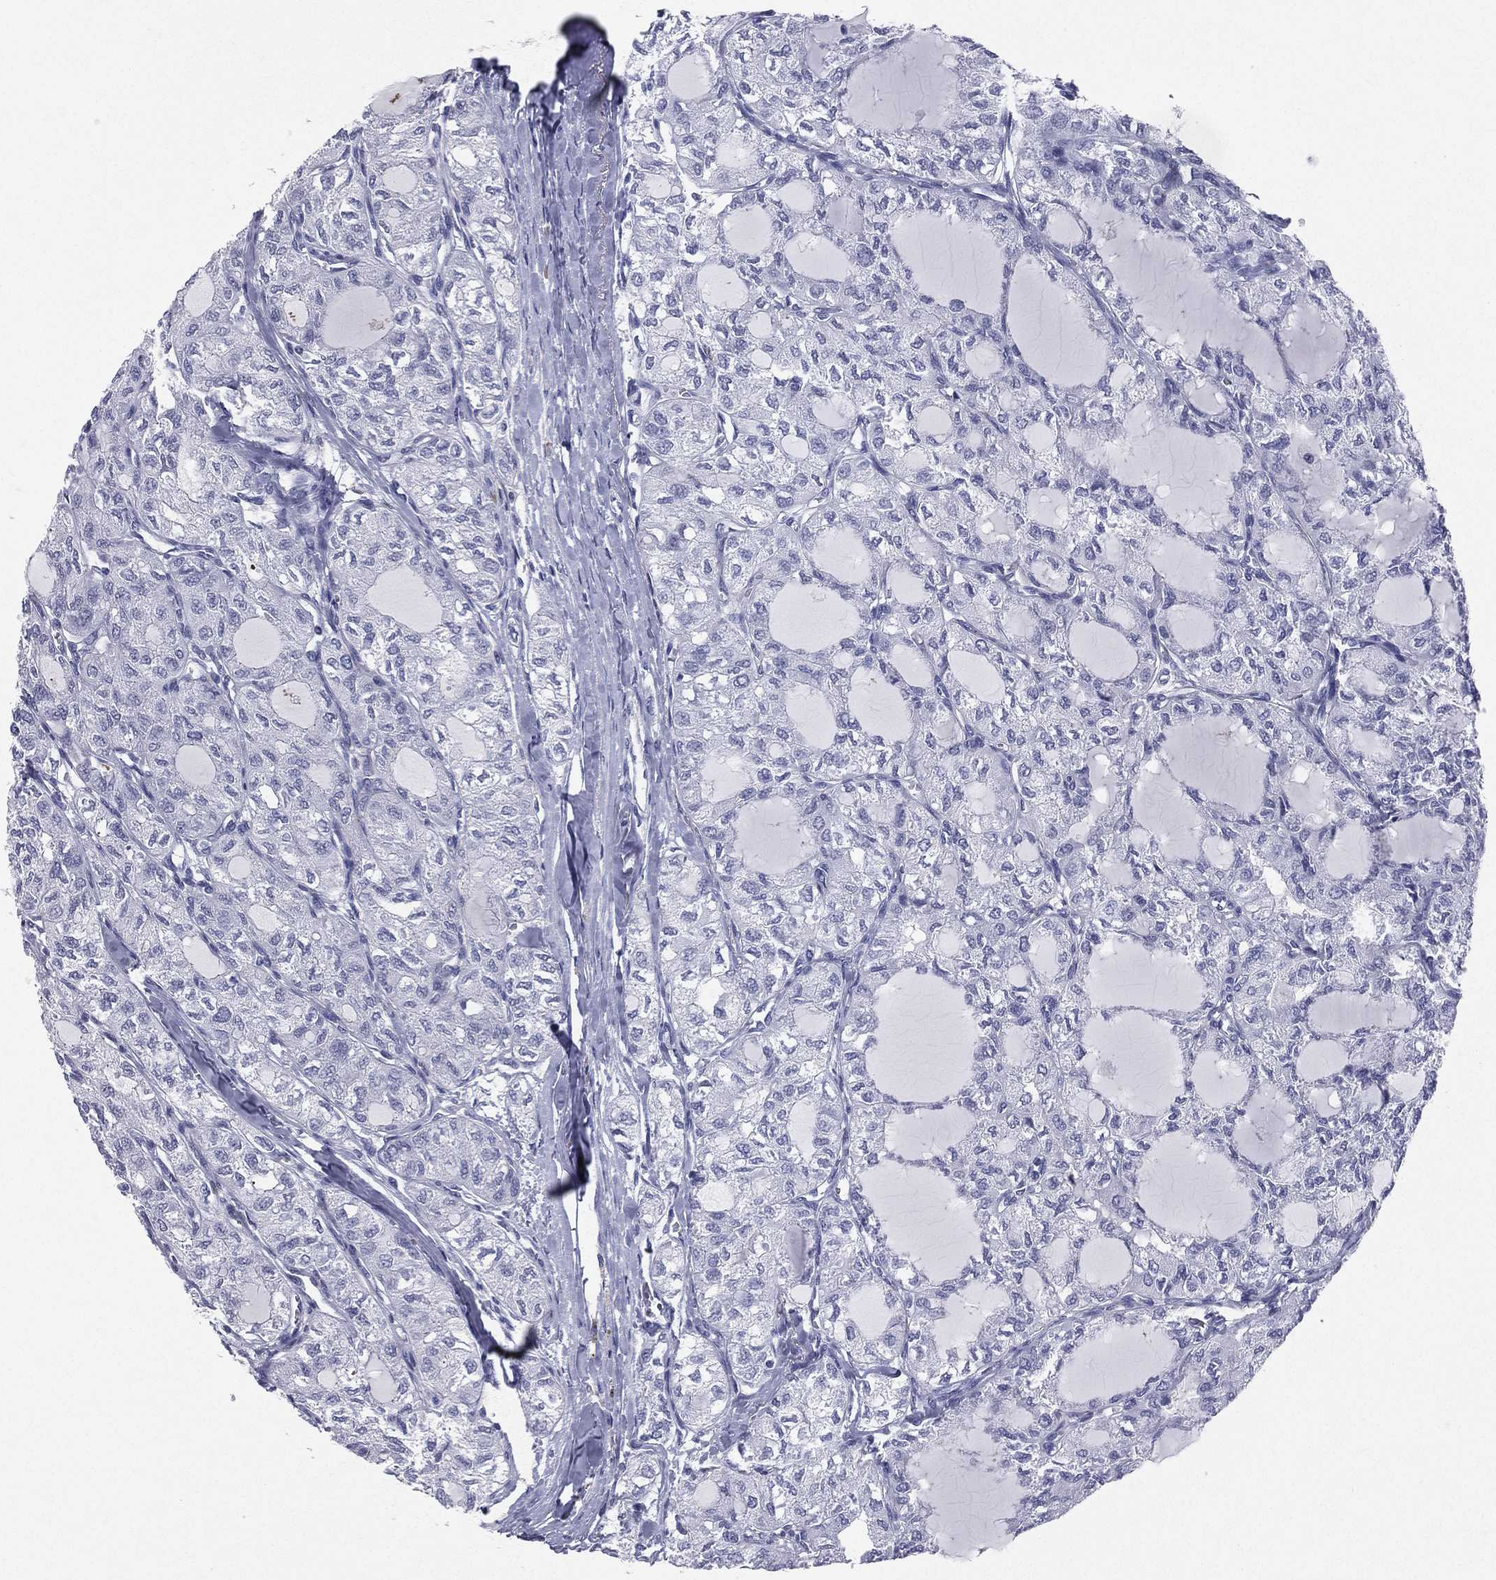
{"staining": {"intensity": "negative", "quantity": "none", "location": "none"}, "tissue": "thyroid cancer", "cell_type": "Tumor cells", "image_type": "cancer", "snomed": [{"axis": "morphology", "description": "Follicular adenoma carcinoma, NOS"}, {"axis": "topography", "description": "Thyroid gland"}], "caption": "The immunohistochemistry (IHC) histopathology image has no significant positivity in tumor cells of thyroid cancer tissue.", "gene": "HLA-DOA", "patient": {"sex": "male", "age": 75}}